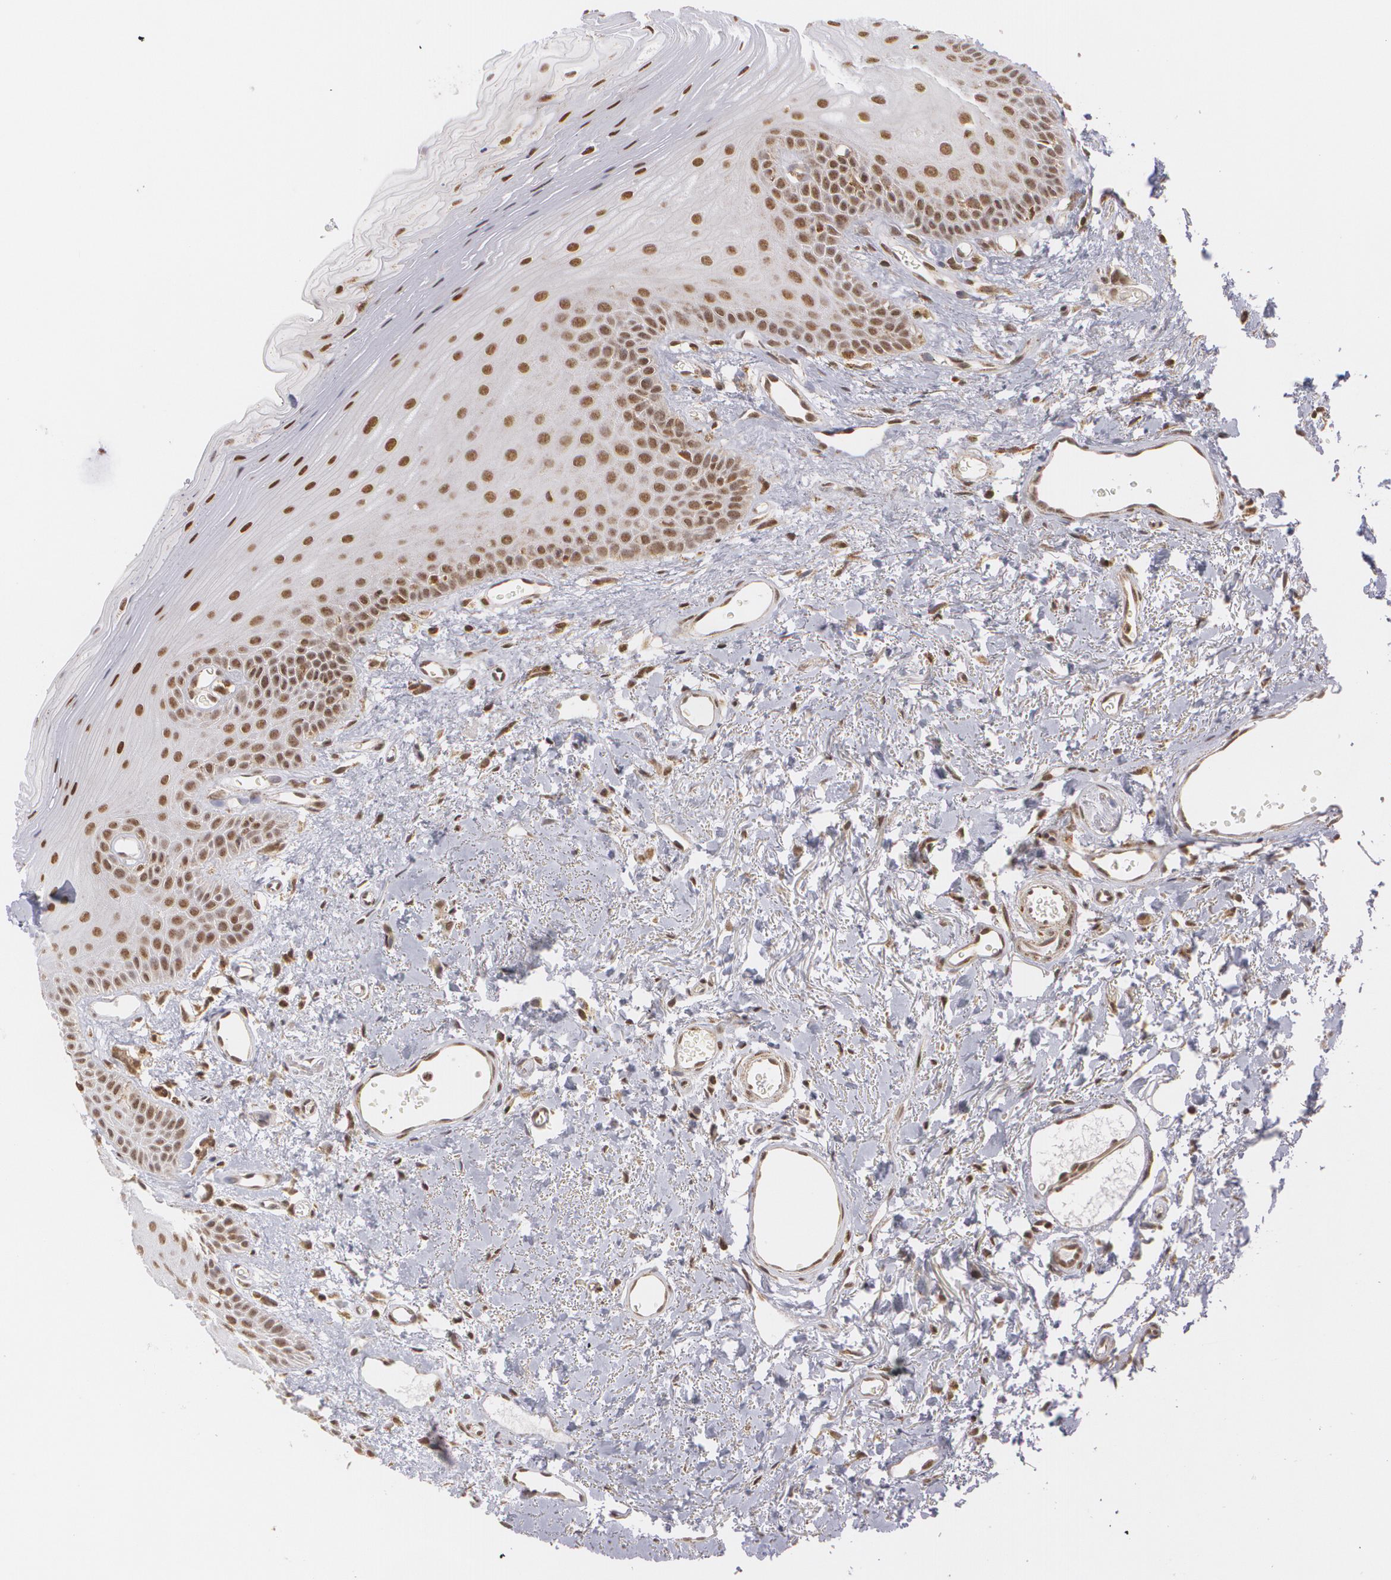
{"staining": {"intensity": "strong", "quantity": ">75%", "location": "nuclear"}, "tissue": "oral mucosa", "cell_type": "Squamous epithelial cells", "image_type": "normal", "snomed": [{"axis": "morphology", "description": "Normal tissue, NOS"}, {"axis": "topography", "description": "Oral tissue"}], "caption": "Squamous epithelial cells reveal high levels of strong nuclear expression in about >75% of cells in benign oral mucosa.", "gene": "MXD1", "patient": {"sex": "male", "age": 52}}